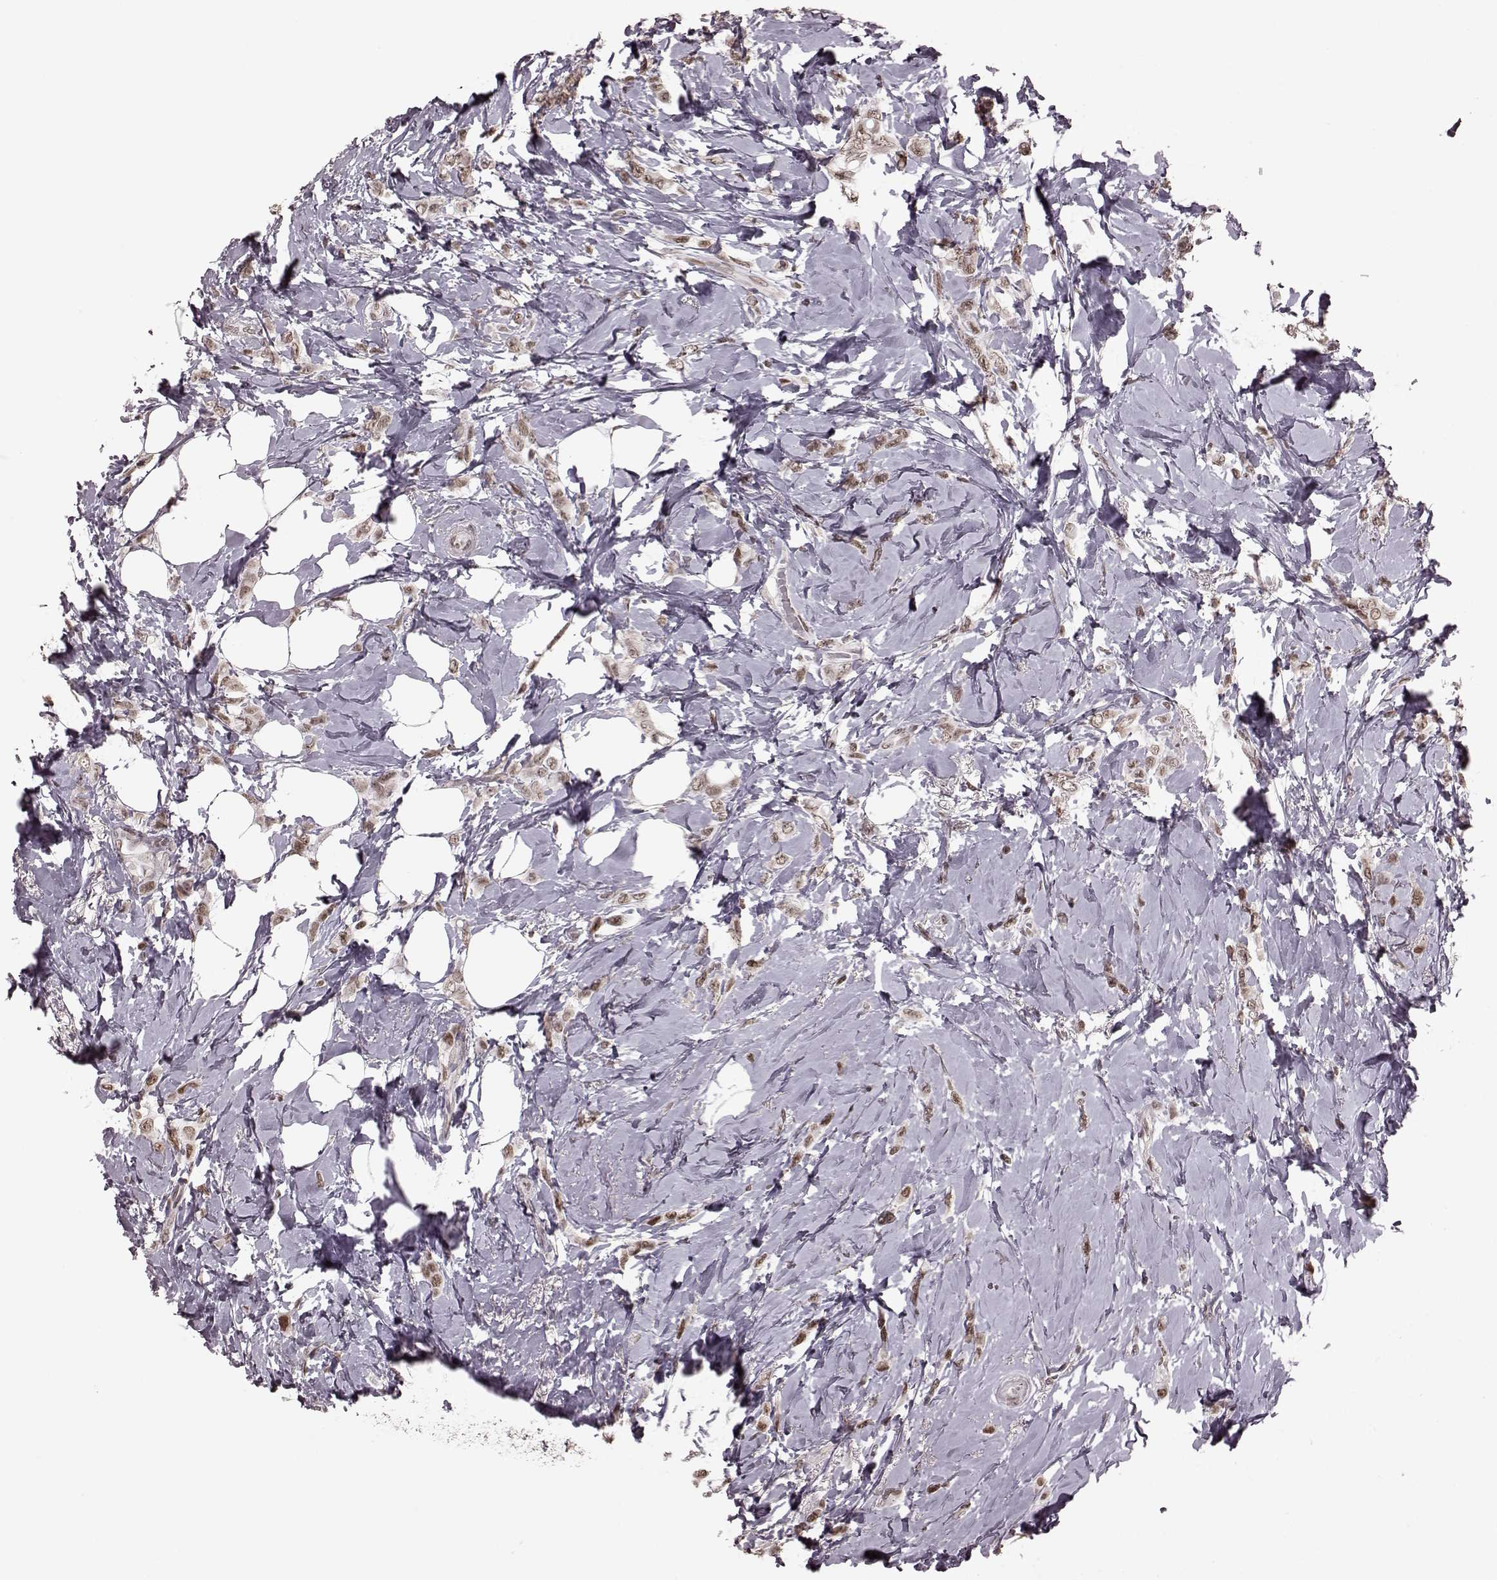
{"staining": {"intensity": "moderate", "quantity": ">75%", "location": "nuclear"}, "tissue": "breast cancer", "cell_type": "Tumor cells", "image_type": "cancer", "snomed": [{"axis": "morphology", "description": "Lobular carcinoma"}, {"axis": "topography", "description": "Breast"}], "caption": "Immunohistochemistry photomicrograph of breast cancer stained for a protein (brown), which displays medium levels of moderate nuclear expression in approximately >75% of tumor cells.", "gene": "NR2C1", "patient": {"sex": "female", "age": 66}}